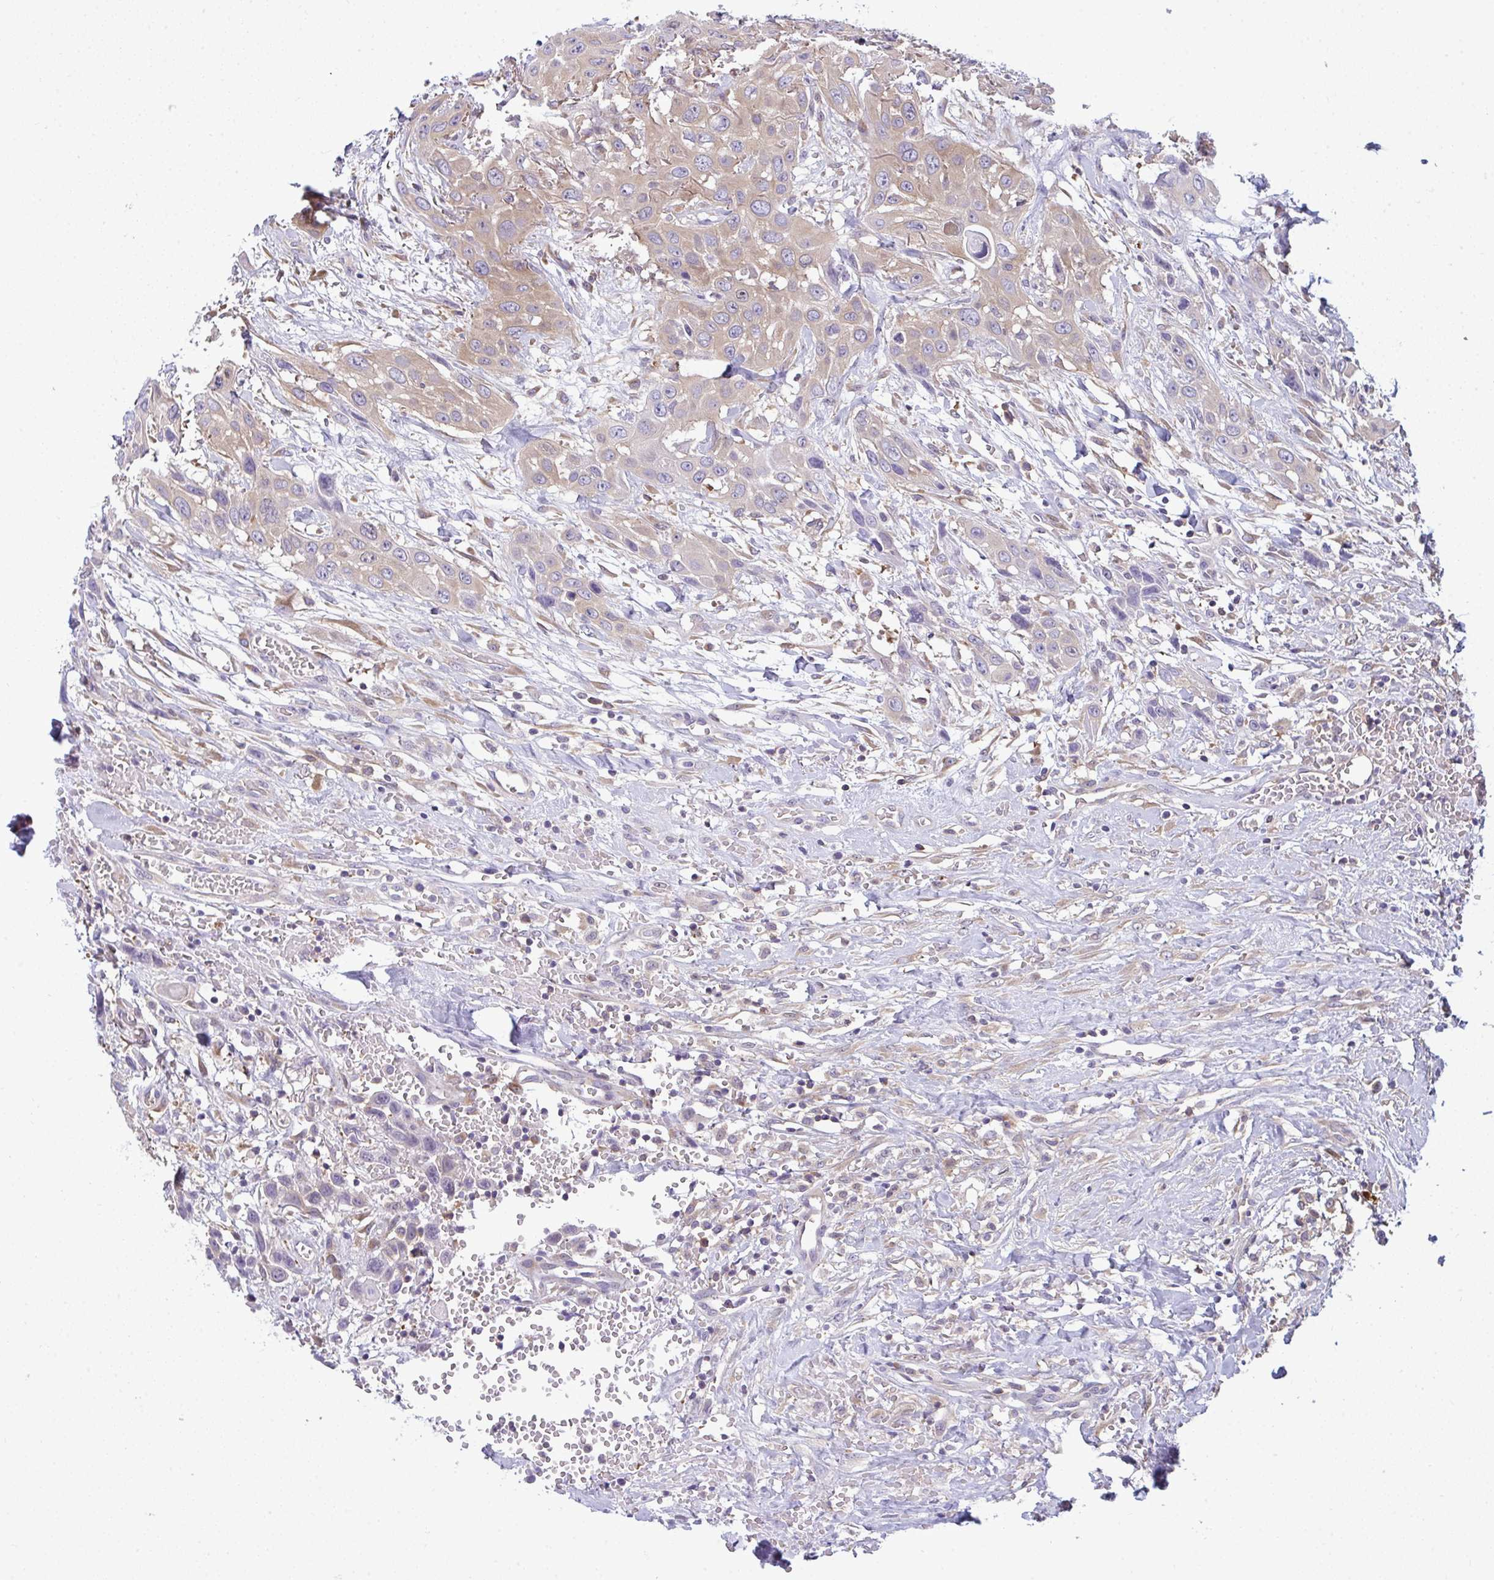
{"staining": {"intensity": "weak", "quantity": ">75%", "location": "cytoplasmic/membranous"}, "tissue": "head and neck cancer", "cell_type": "Tumor cells", "image_type": "cancer", "snomed": [{"axis": "morphology", "description": "Squamous cell carcinoma, NOS"}, {"axis": "topography", "description": "Head-Neck"}], "caption": "Immunohistochemical staining of human head and neck cancer (squamous cell carcinoma) shows weak cytoplasmic/membranous protein staining in about >75% of tumor cells.", "gene": "SLC30A6", "patient": {"sex": "male", "age": 81}}